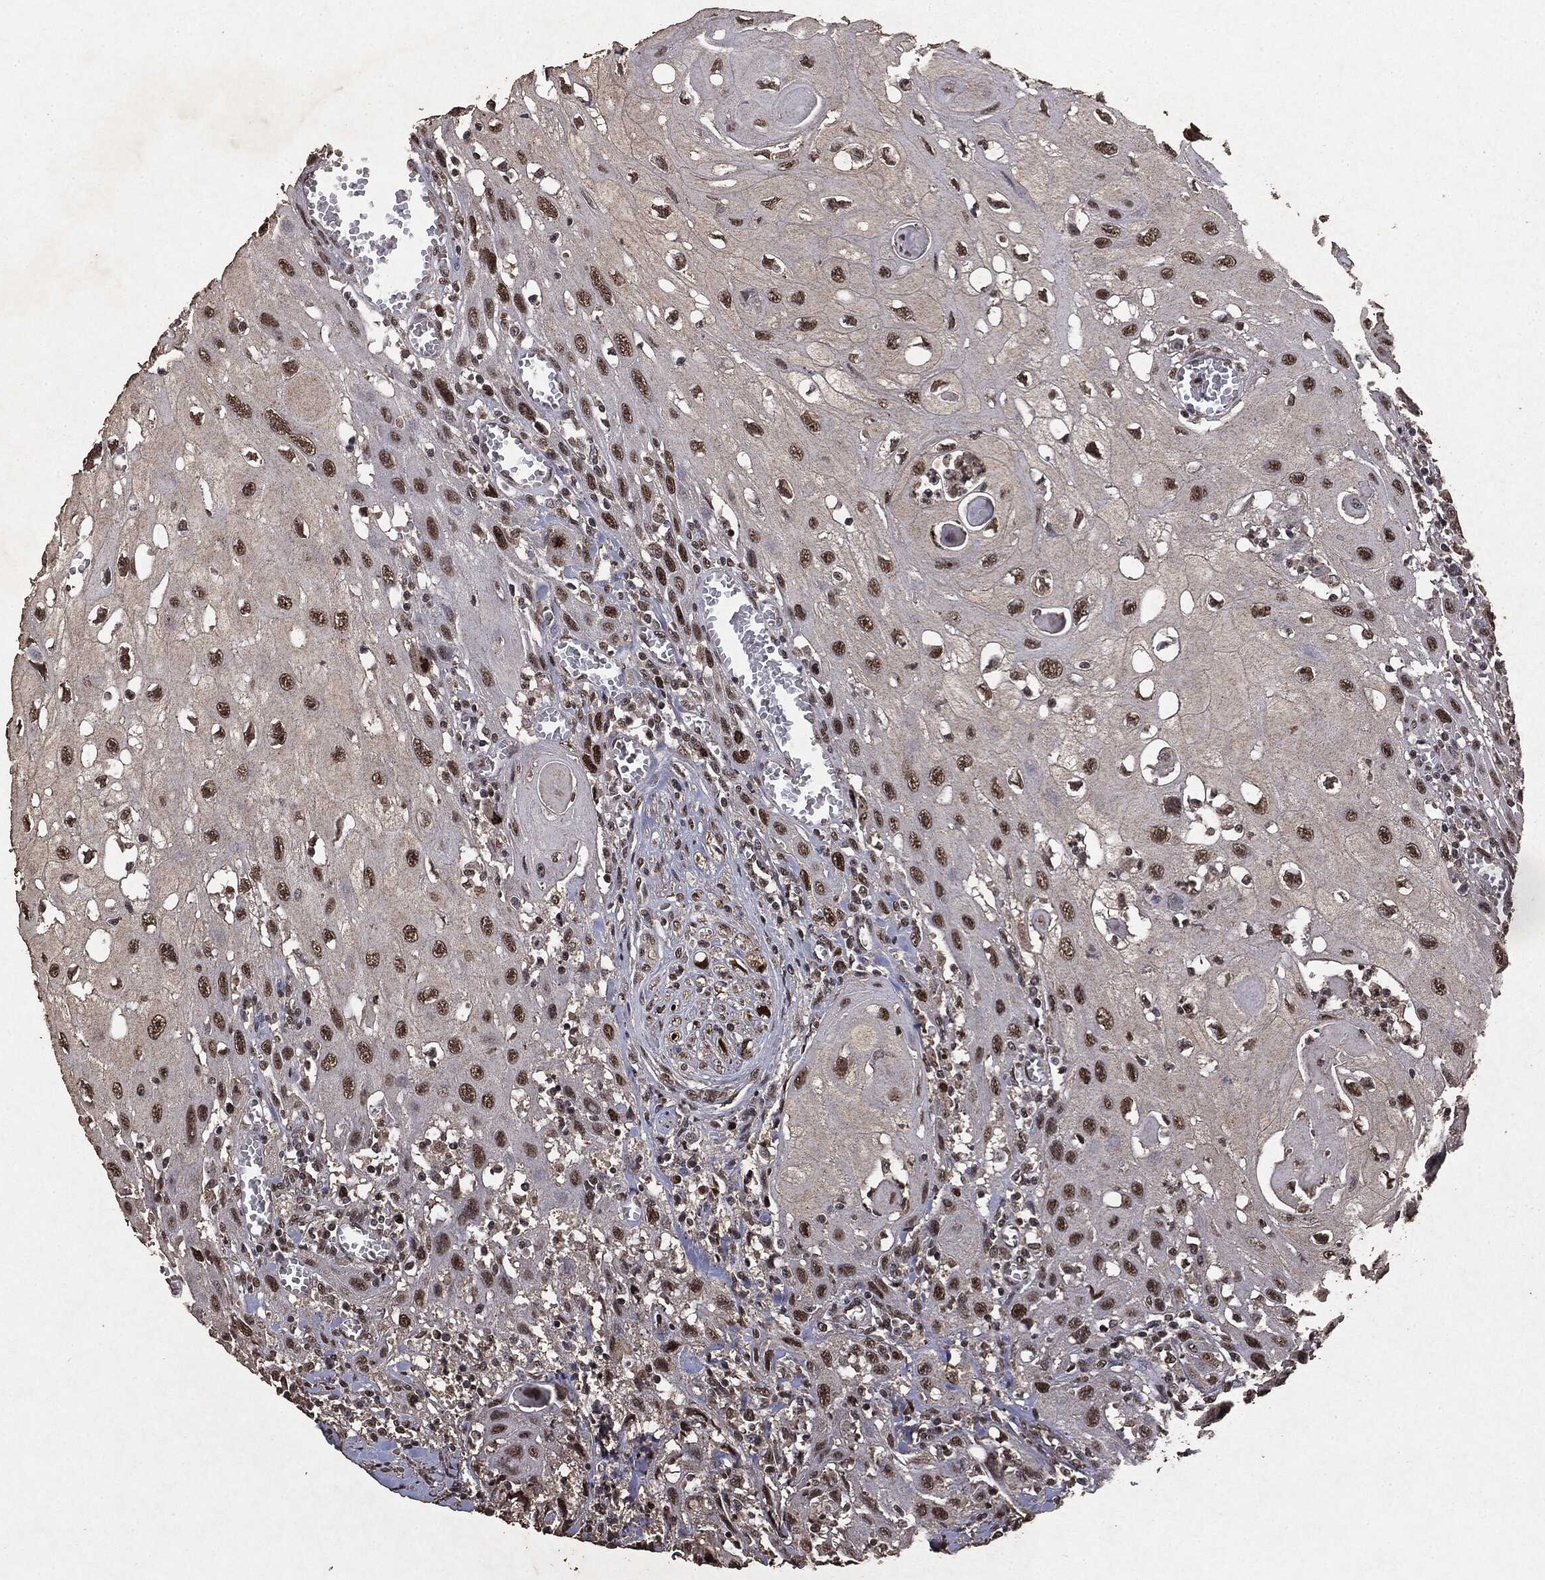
{"staining": {"intensity": "moderate", "quantity": ">75%", "location": "nuclear"}, "tissue": "head and neck cancer", "cell_type": "Tumor cells", "image_type": "cancer", "snomed": [{"axis": "morphology", "description": "Normal tissue, NOS"}, {"axis": "morphology", "description": "Squamous cell carcinoma, NOS"}, {"axis": "topography", "description": "Oral tissue"}, {"axis": "topography", "description": "Head-Neck"}], "caption": "Immunohistochemistry (IHC) histopathology image of head and neck cancer stained for a protein (brown), which exhibits medium levels of moderate nuclear staining in approximately >75% of tumor cells.", "gene": "RAD18", "patient": {"sex": "male", "age": 71}}